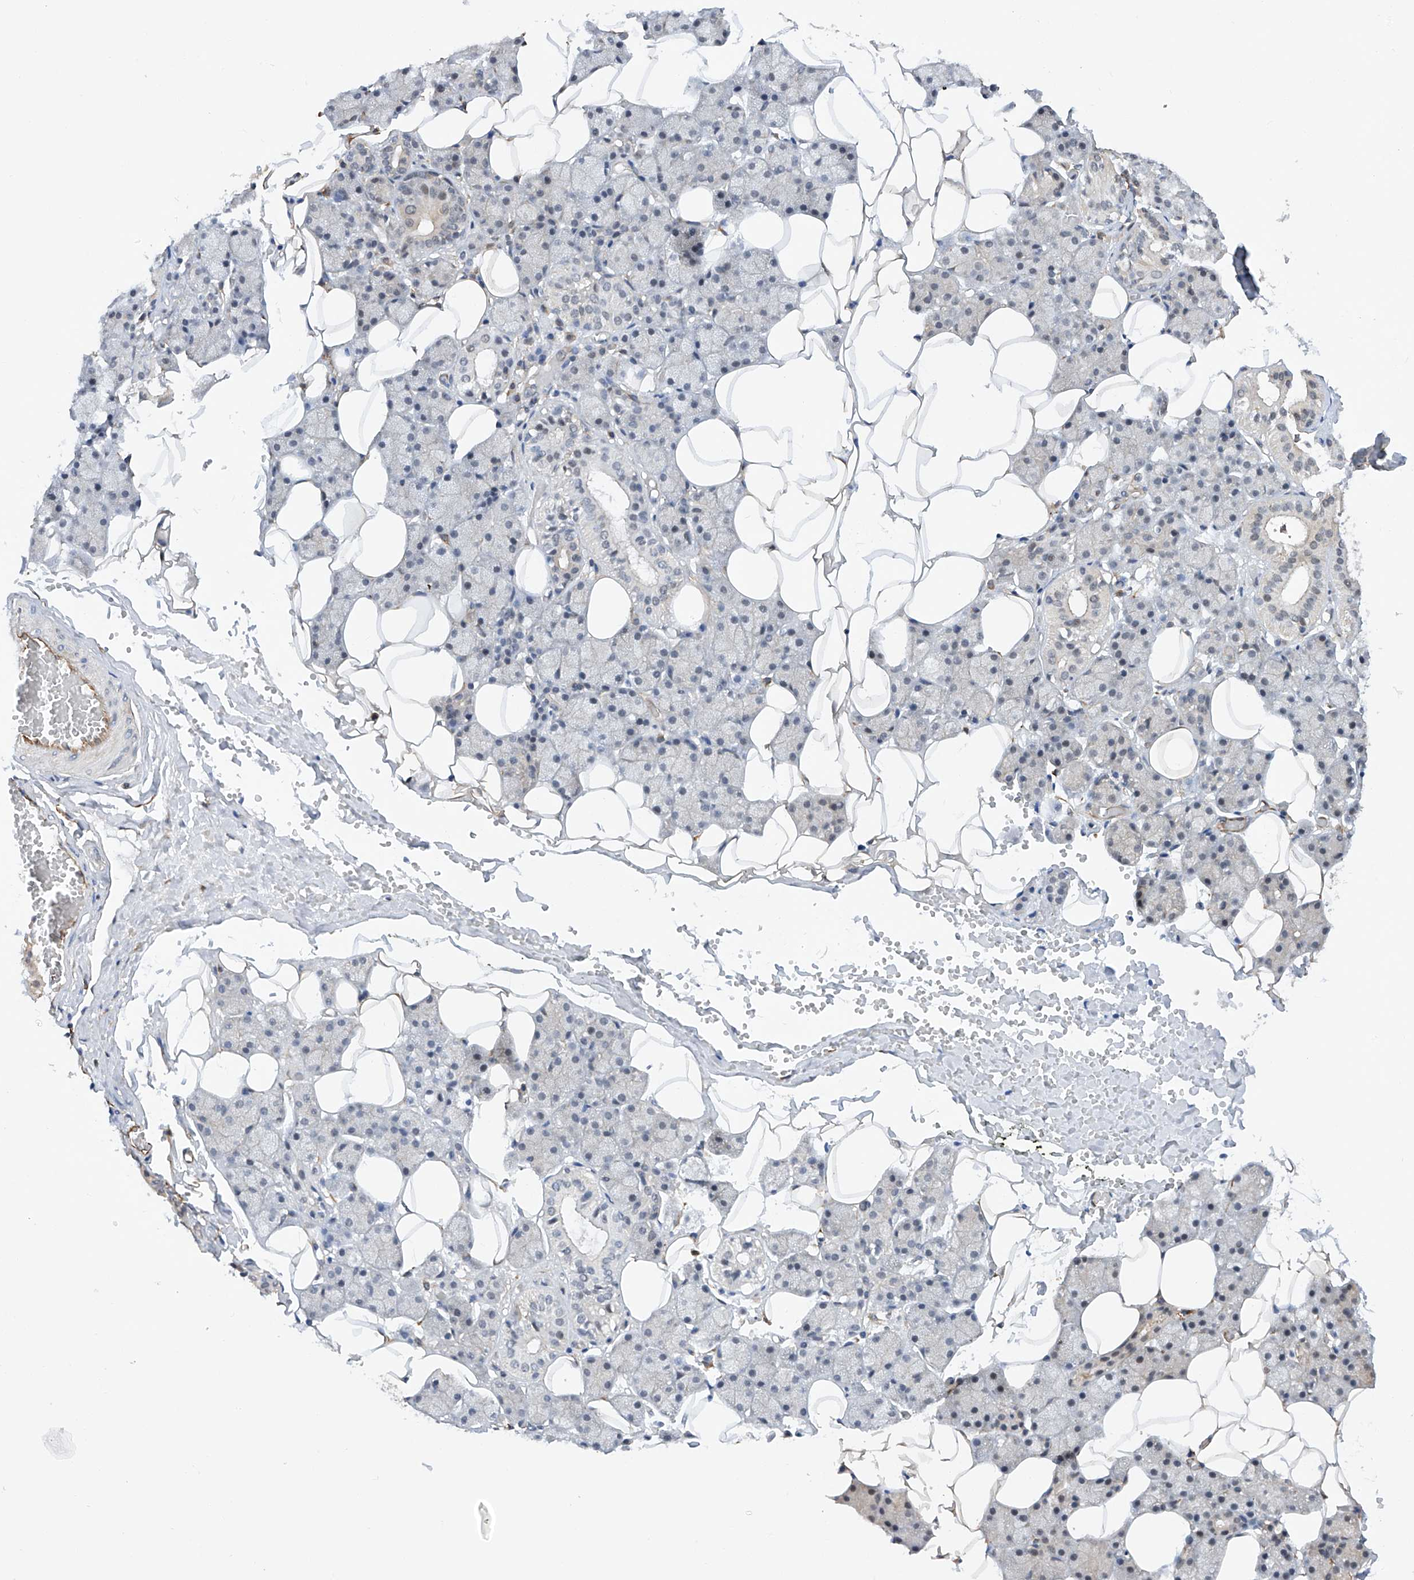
{"staining": {"intensity": "negative", "quantity": "none", "location": "none"}, "tissue": "salivary gland", "cell_type": "Glandular cells", "image_type": "normal", "snomed": [{"axis": "morphology", "description": "Normal tissue, NOS"}, {"axis": "topography", "description": "Salivary gland"}], "caption": "High power microscopy micrograph of an IHC micrograph of unremarkable salivary gland, revealing no significant positivity in glandular cells.", "gene": "AMD1", "patient": {"sex": "female", "age": 33}}